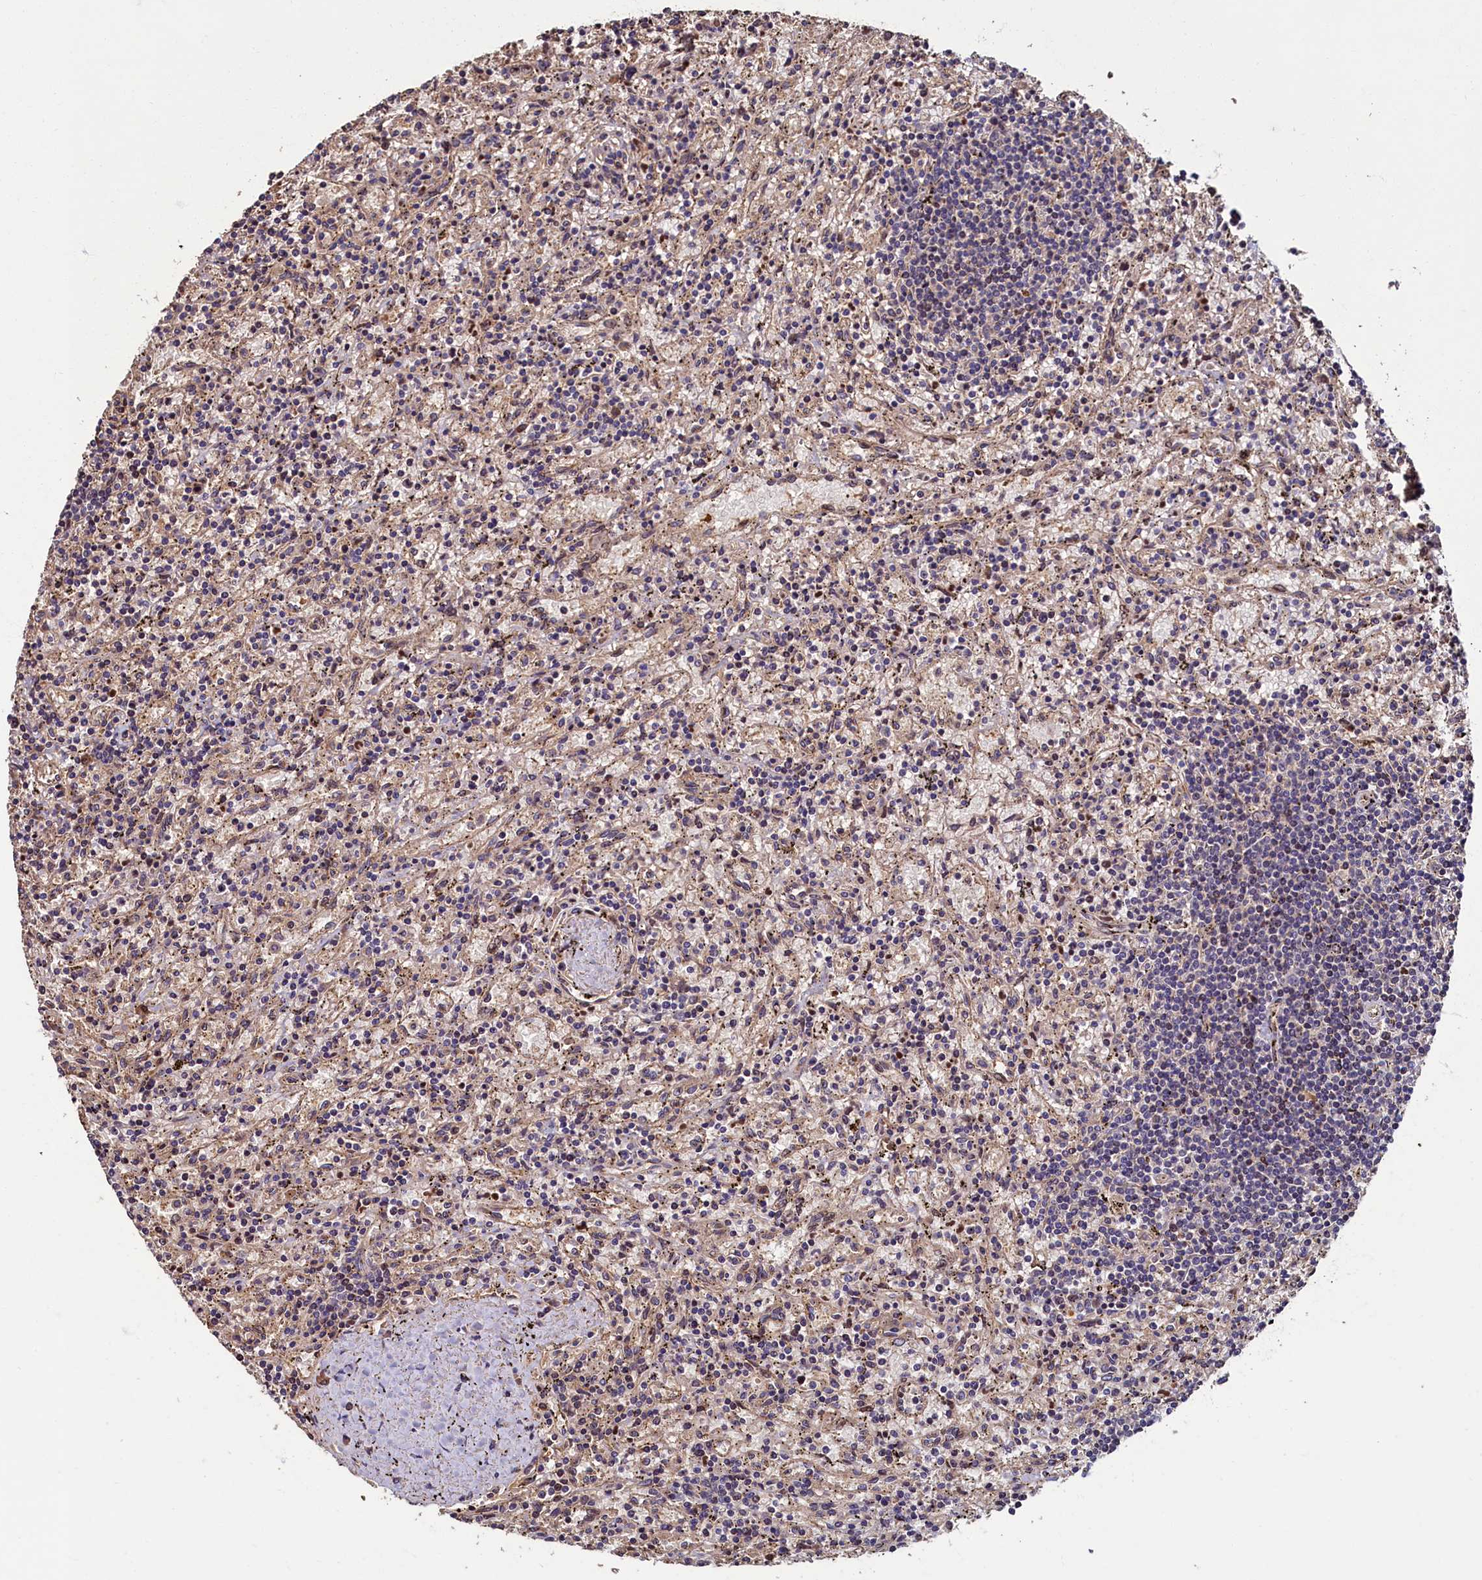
{"staining": {"intensity": "weak", "quantity": "<25%", "location": "cytoplasmic/membranous"}, "tissue": "lymphoma", "cell_type": "Tumor cells", "image_type": "cancer", "snomed": [{"axis": "morphology", "description": "Malignant lymphoma, non-Hodgkin's type, Low grade"}, {"axis": "topography", "description": "Spleen"}], "caption": "Photomicrograph shows no significant protein positivity in tumor cells of lymphoma.", "gene": "TMEM181", "patient": {"sex": "male", "age": 76}}